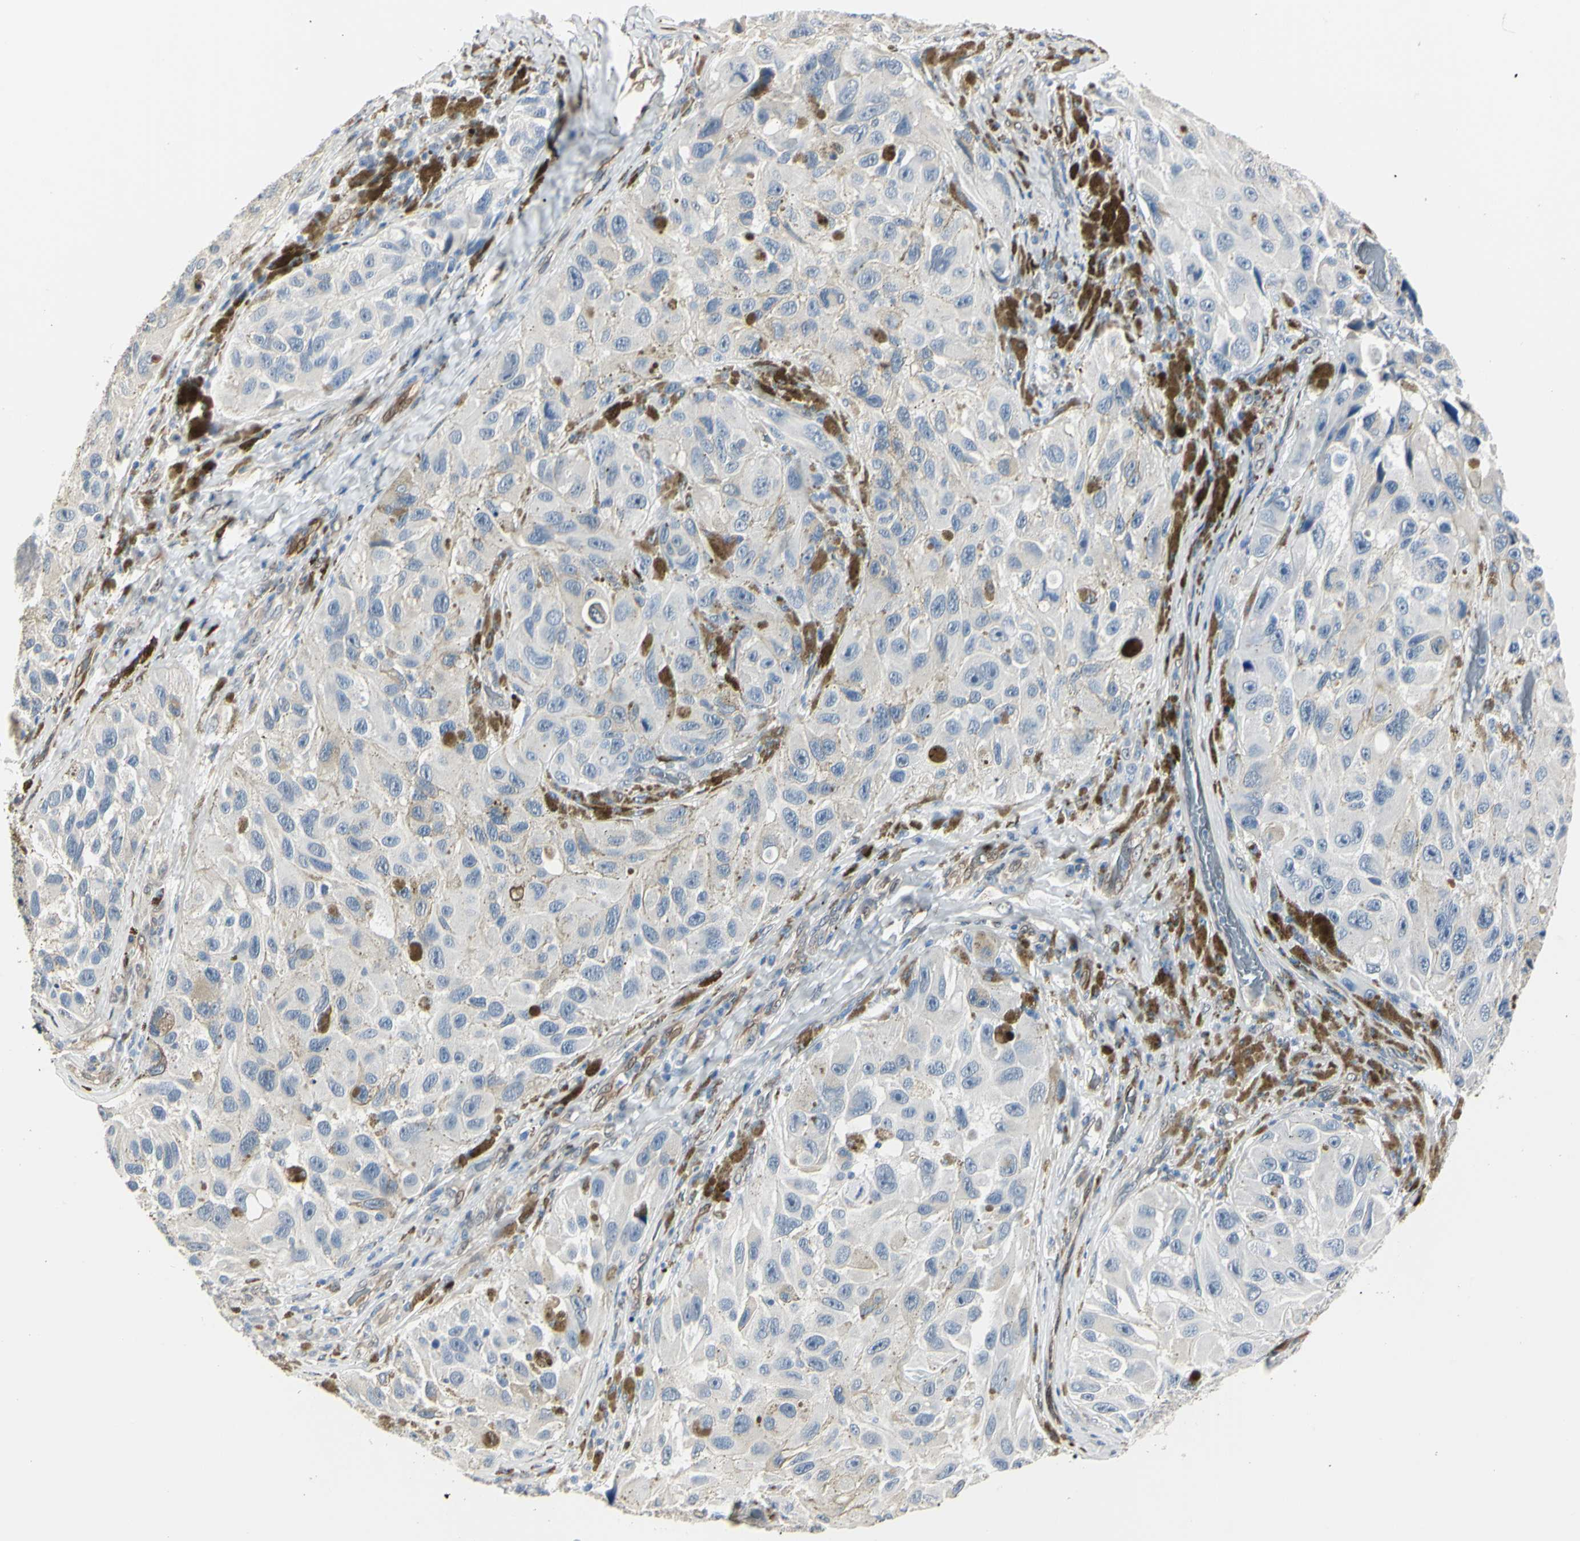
{"staining": {"intensity": "moderate", "quantity": "<25%", "location": "cytoplasmic/membranous"}, "tissue": "melanoma", "cell_type": "Tumor cells", "image_type": "cancer", "snomed": [{"axis": "morphology", "description": "Malignant melanoma, NOS"}, {"axis": "topography", "description": "Skin"}], "caption": "DAB (3,3'-diaminobenzidine) immunohistochemical staining of human malignant melanoma shows moderate cytoplasmic/membranous protein staining in about <25% of tumor cells. (Brightfield microscopy of DAB IHC at high magnification).", "gene": "AKR1C3", "patient": {"sex": "female", "age": 73}}